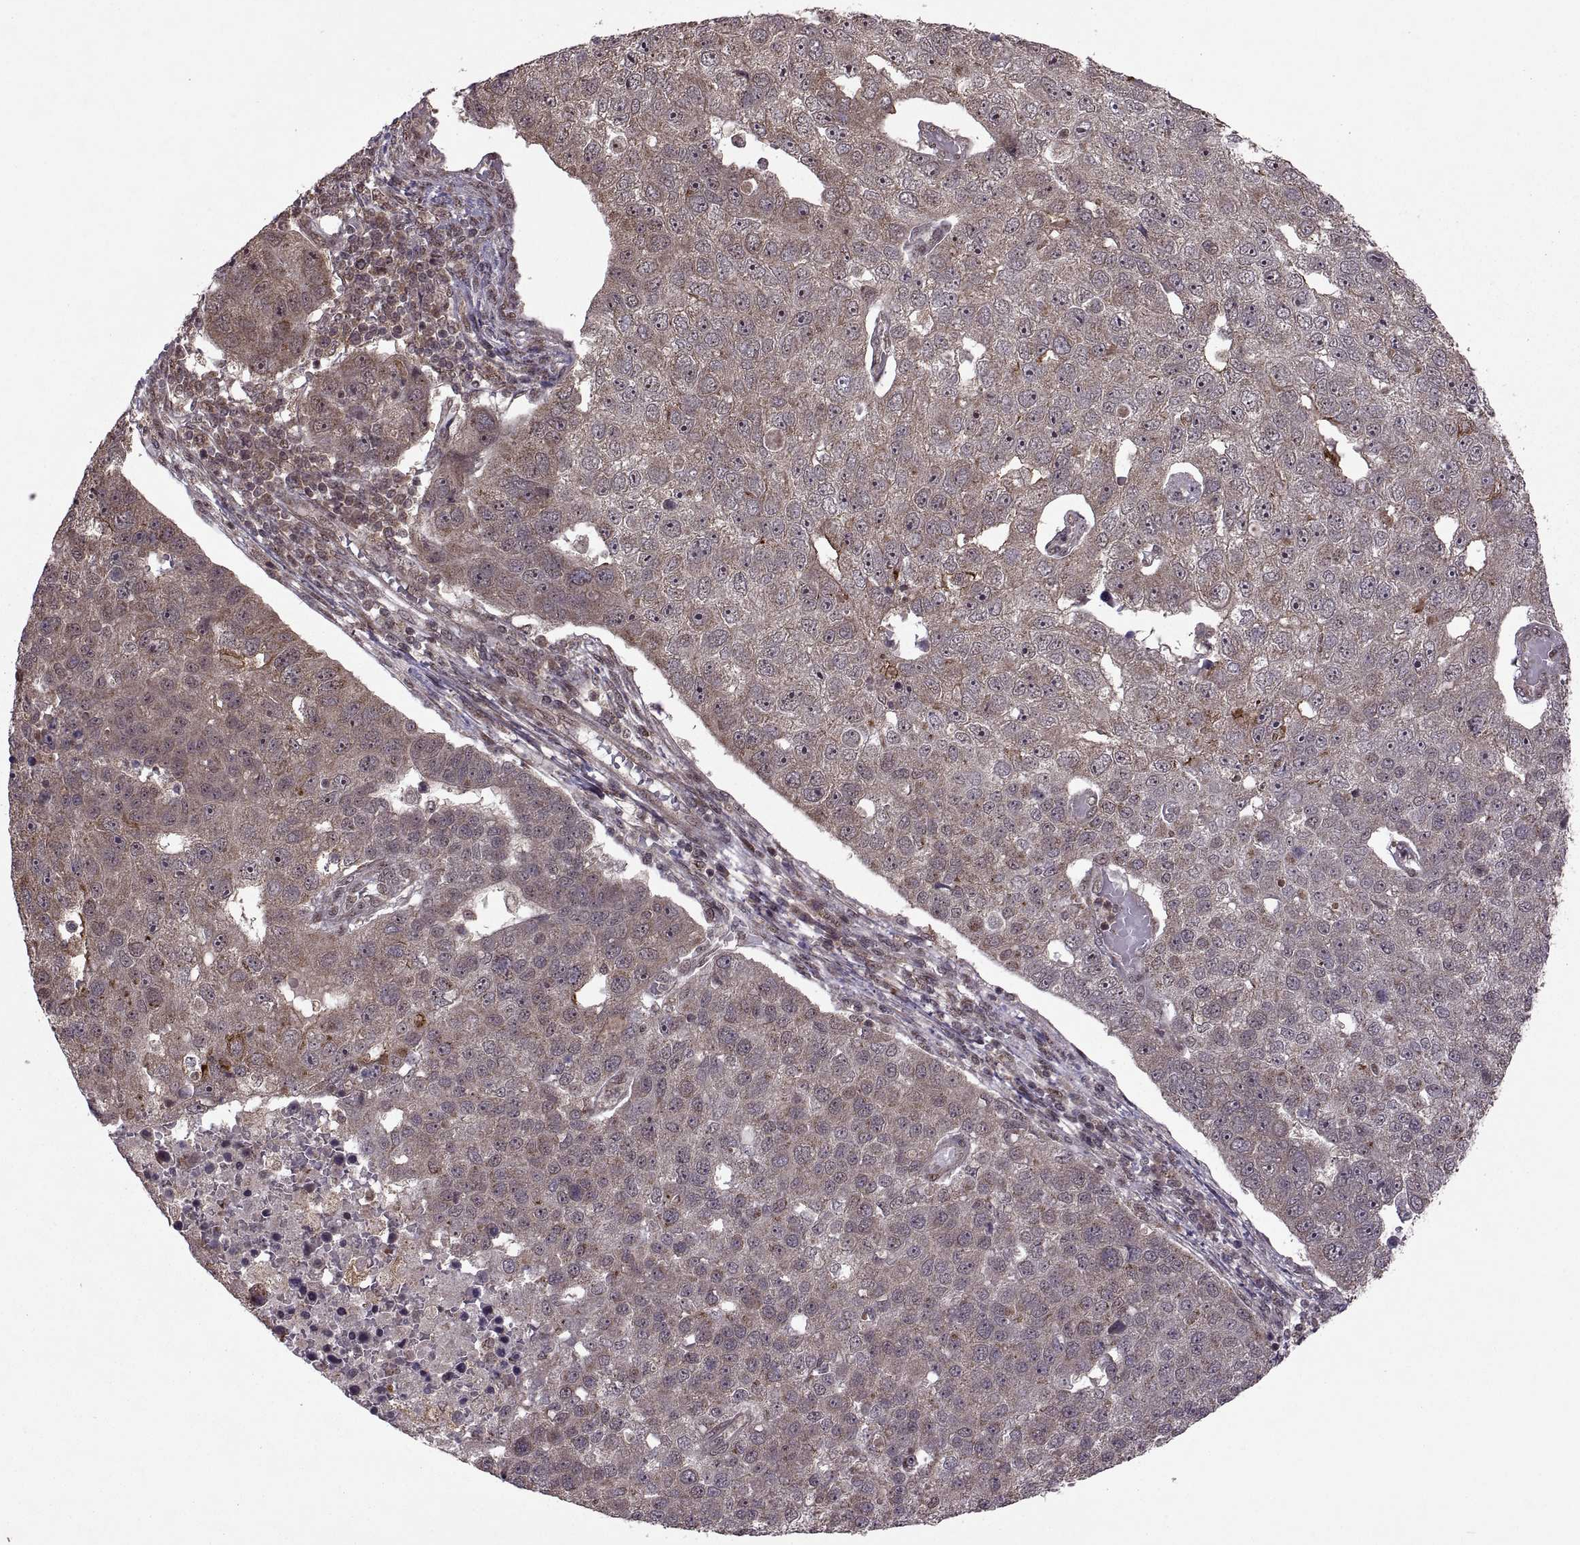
{"staining": {"intensity": "weak", "quantity": ">75%", "location": "cytoplasmic/membranous"}, "tissue": "pancreatic cancer", "cell_type": "Tumor cells", "image_type": "cancer", "snomed": [{"axis": "morphology", "description": "Adenocarcinoma, NOS"}, {"axis": "topography", "description": "Pancreas"}], "caption": "Pancreatic adenocarcinoma tissue demonstrates weak cytoplasmic/membranous staining in about >75% of tumor cells, visualized by immunohistochemistry.", "gene": "PTOV1", "patient": {"sex": "female", "age": 61}}